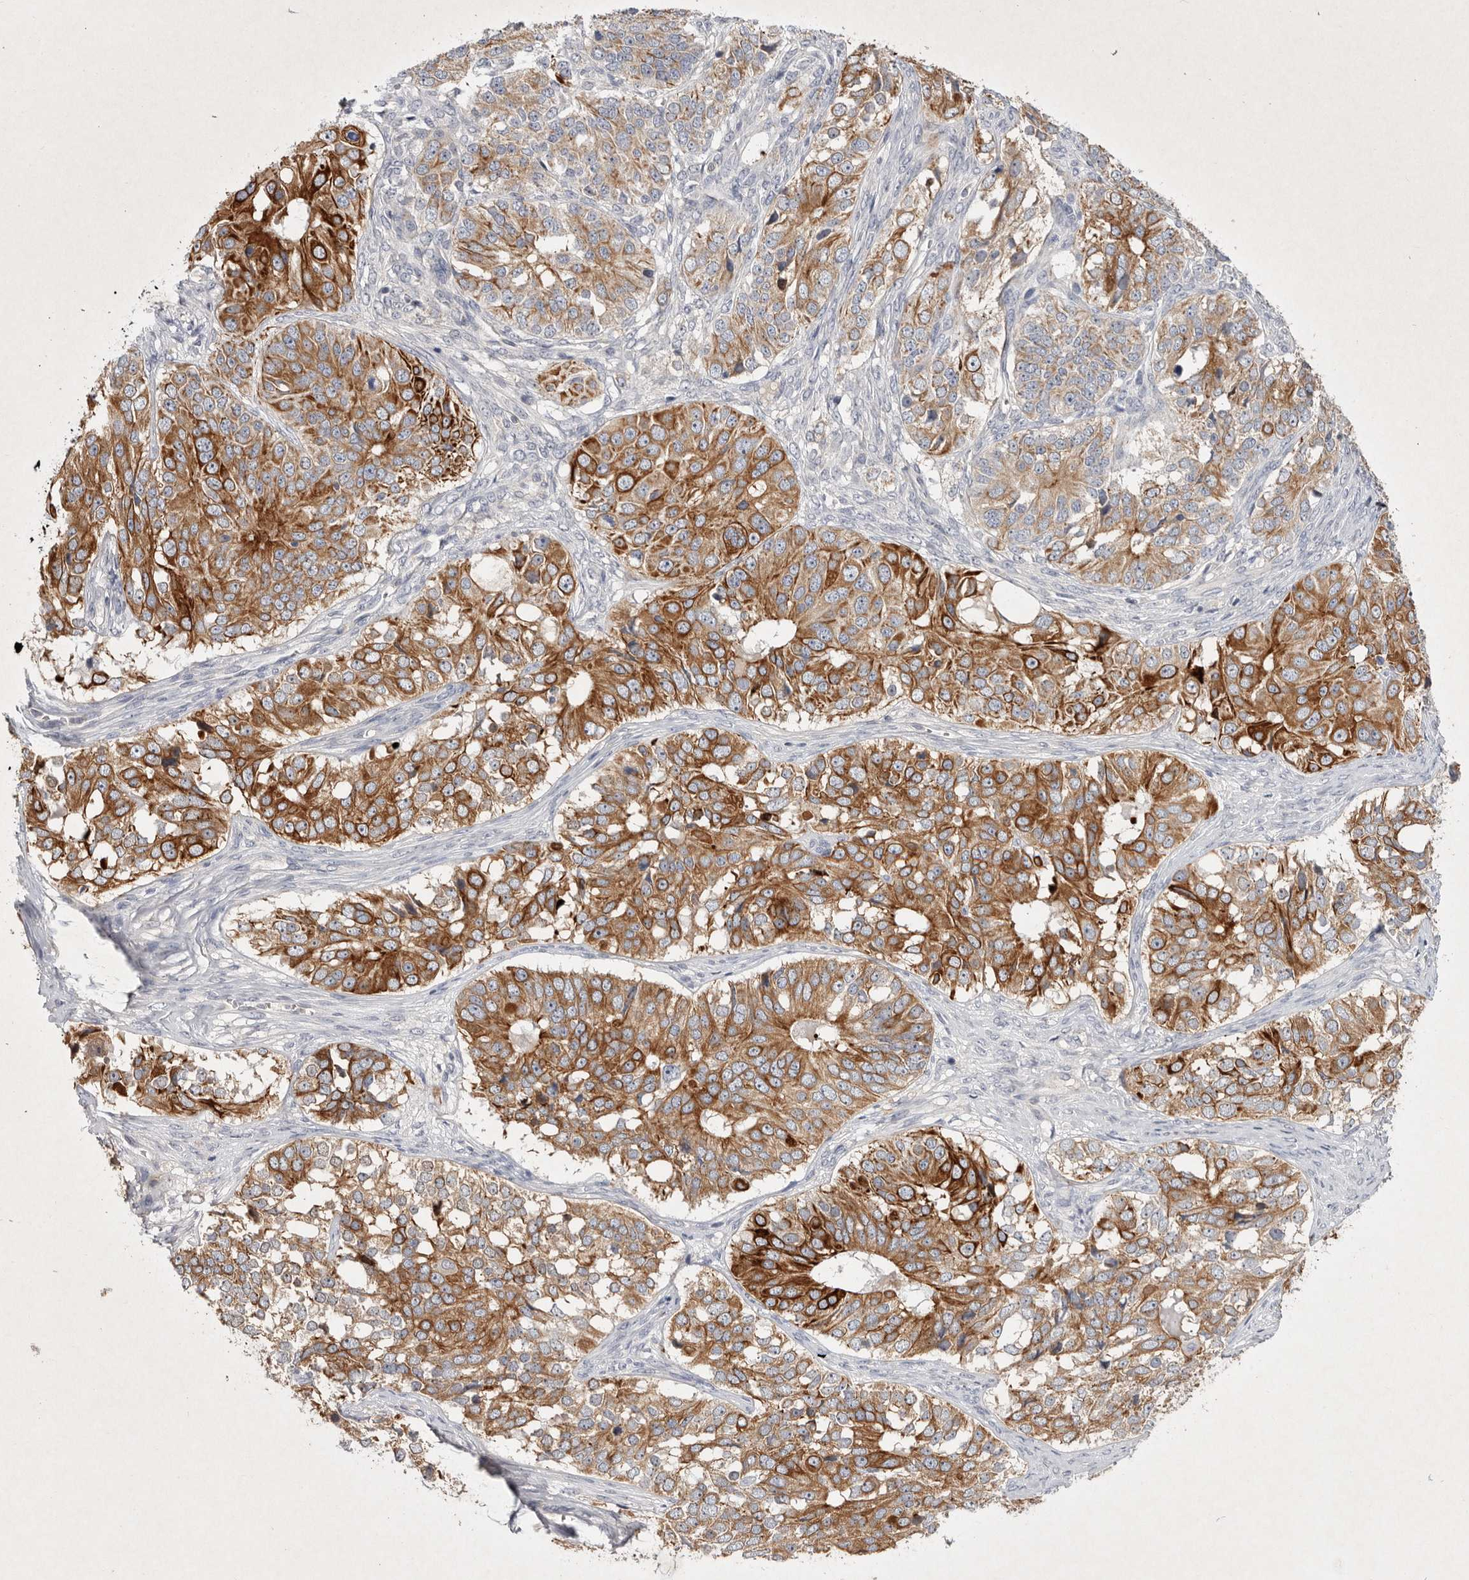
{"staining": {"intensity": "moderate", "quantity": ">75%", "location": "cytoplasmic/membranous"}, "tissue": "ovarian cancer", "cell_type": "Tumor cells", "image_type": "cancer", "snomed": [{"axis": "morphology", "description": "Carcinoma, endometroid"}, {"axis": "topography", "description": "Ovary"}], "caption": "A micrograph of ovarian endometroid carcinoma stained for a protein displays moderate cytoplasmic/membranous brown staining in tumor cells.", "gene": "TNFSF14", "patient": {"sex": "female", "age": 51}}